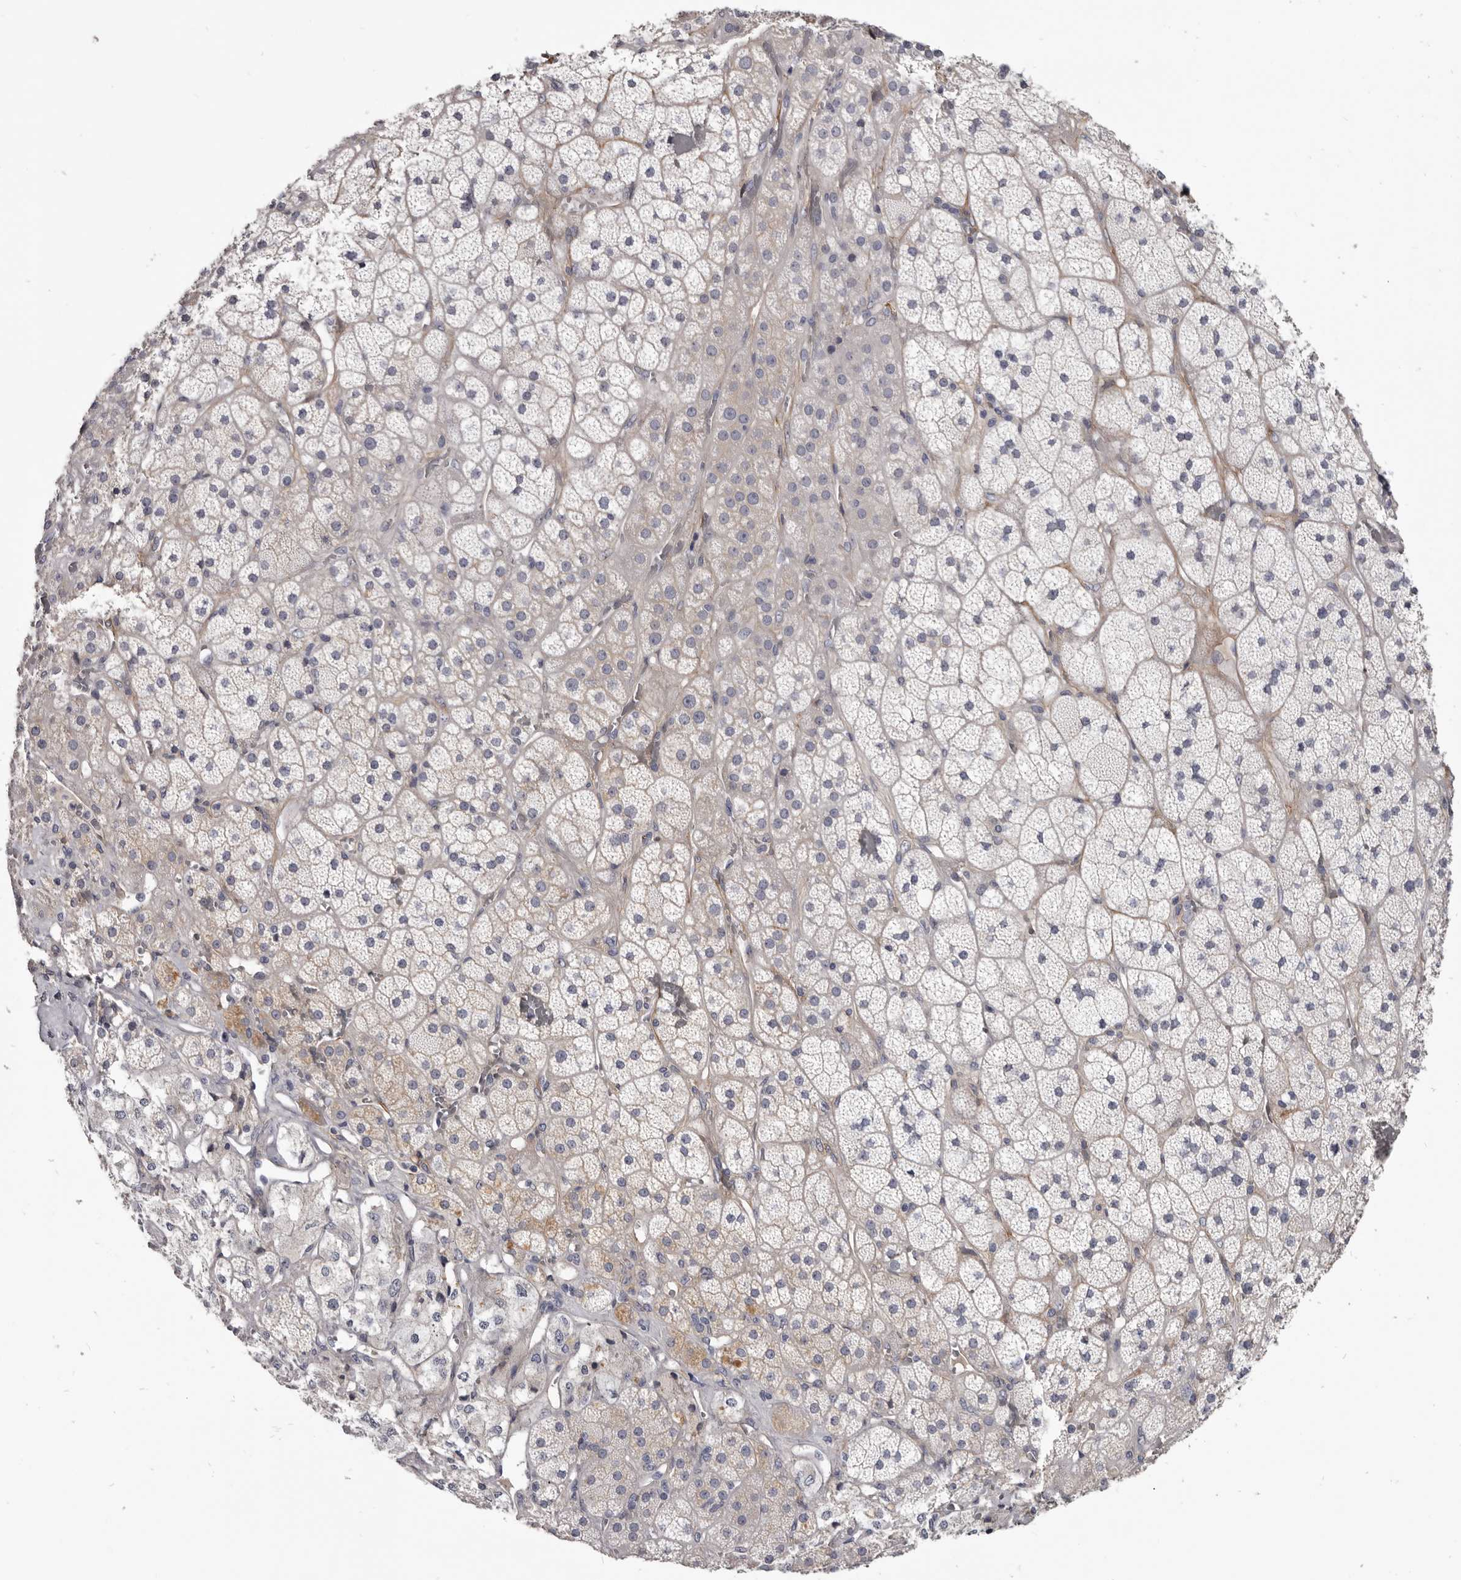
{"staining": {"intensity": "negative", "quantity": "none", "location": "none"}, "tissue": "adrenal gland", "cell_type": "Glandular cells", "image_type": "normal", "snomed": [{"axis": "morphology", "description": "Normal tissue, NOS"}, {"axis": "topography", "description": "Adrenal gland"}], "caption": "This is an IHC image of unremarkable adrenal gland. There is no expression in glandular cells.", "gene": "CGN", "patient": {"sex": "male", "age": 57}}